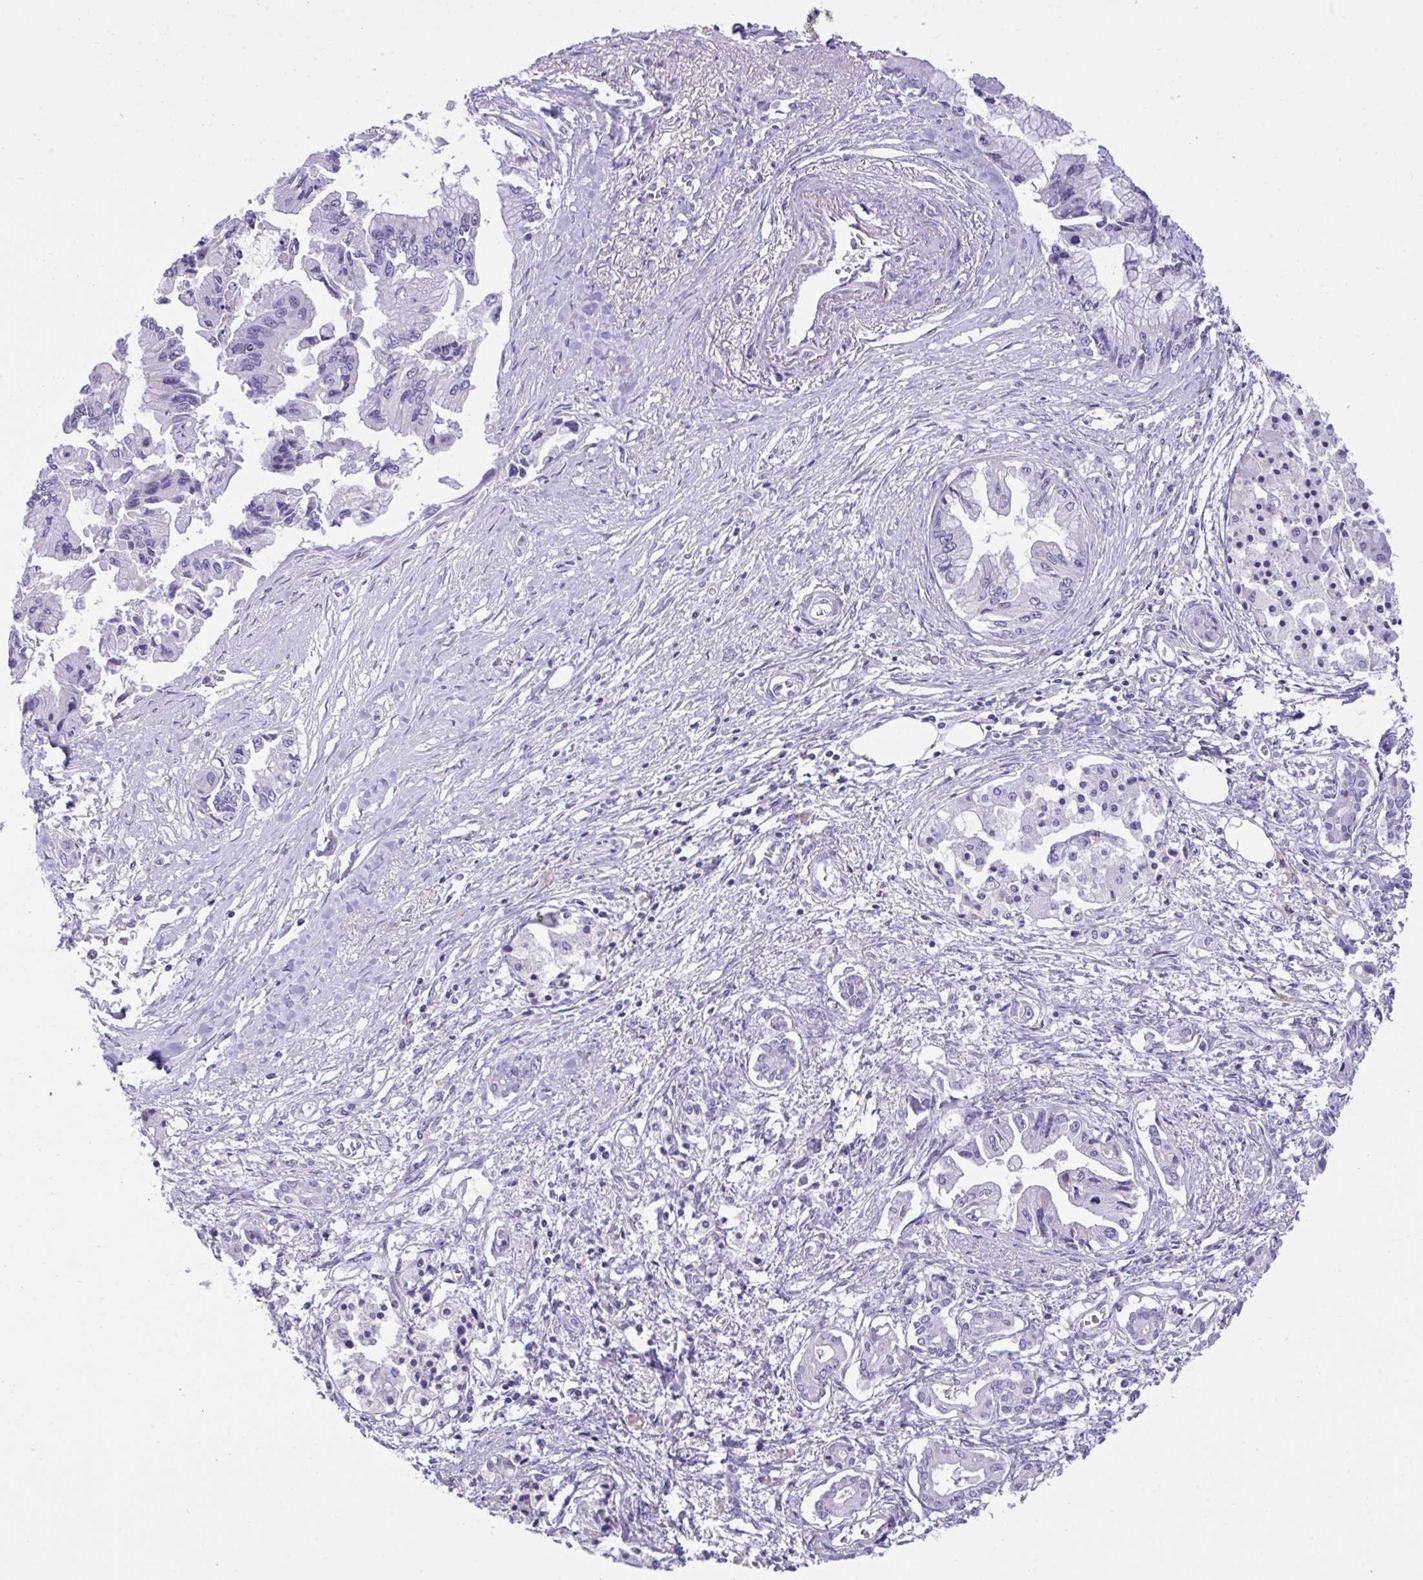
{"staining": {"intensity": "negative", "quantity": "none", "location": "none"}, "tissue": "pancreatic cancer", "cell_type": "Tumor cells", "image_type": "cancer", "snomed": [{"axis": "morphology", "description": "Adenocarcinoma, NOS"}, {"axis": "topography", "description": "Pancreas"}], "caption": "This is an IHC image of pancreatic cancer. There is no staining in tumor cells.", "gene": "PLEKHH1", "patient": {"sex": "male", "age": 84}}